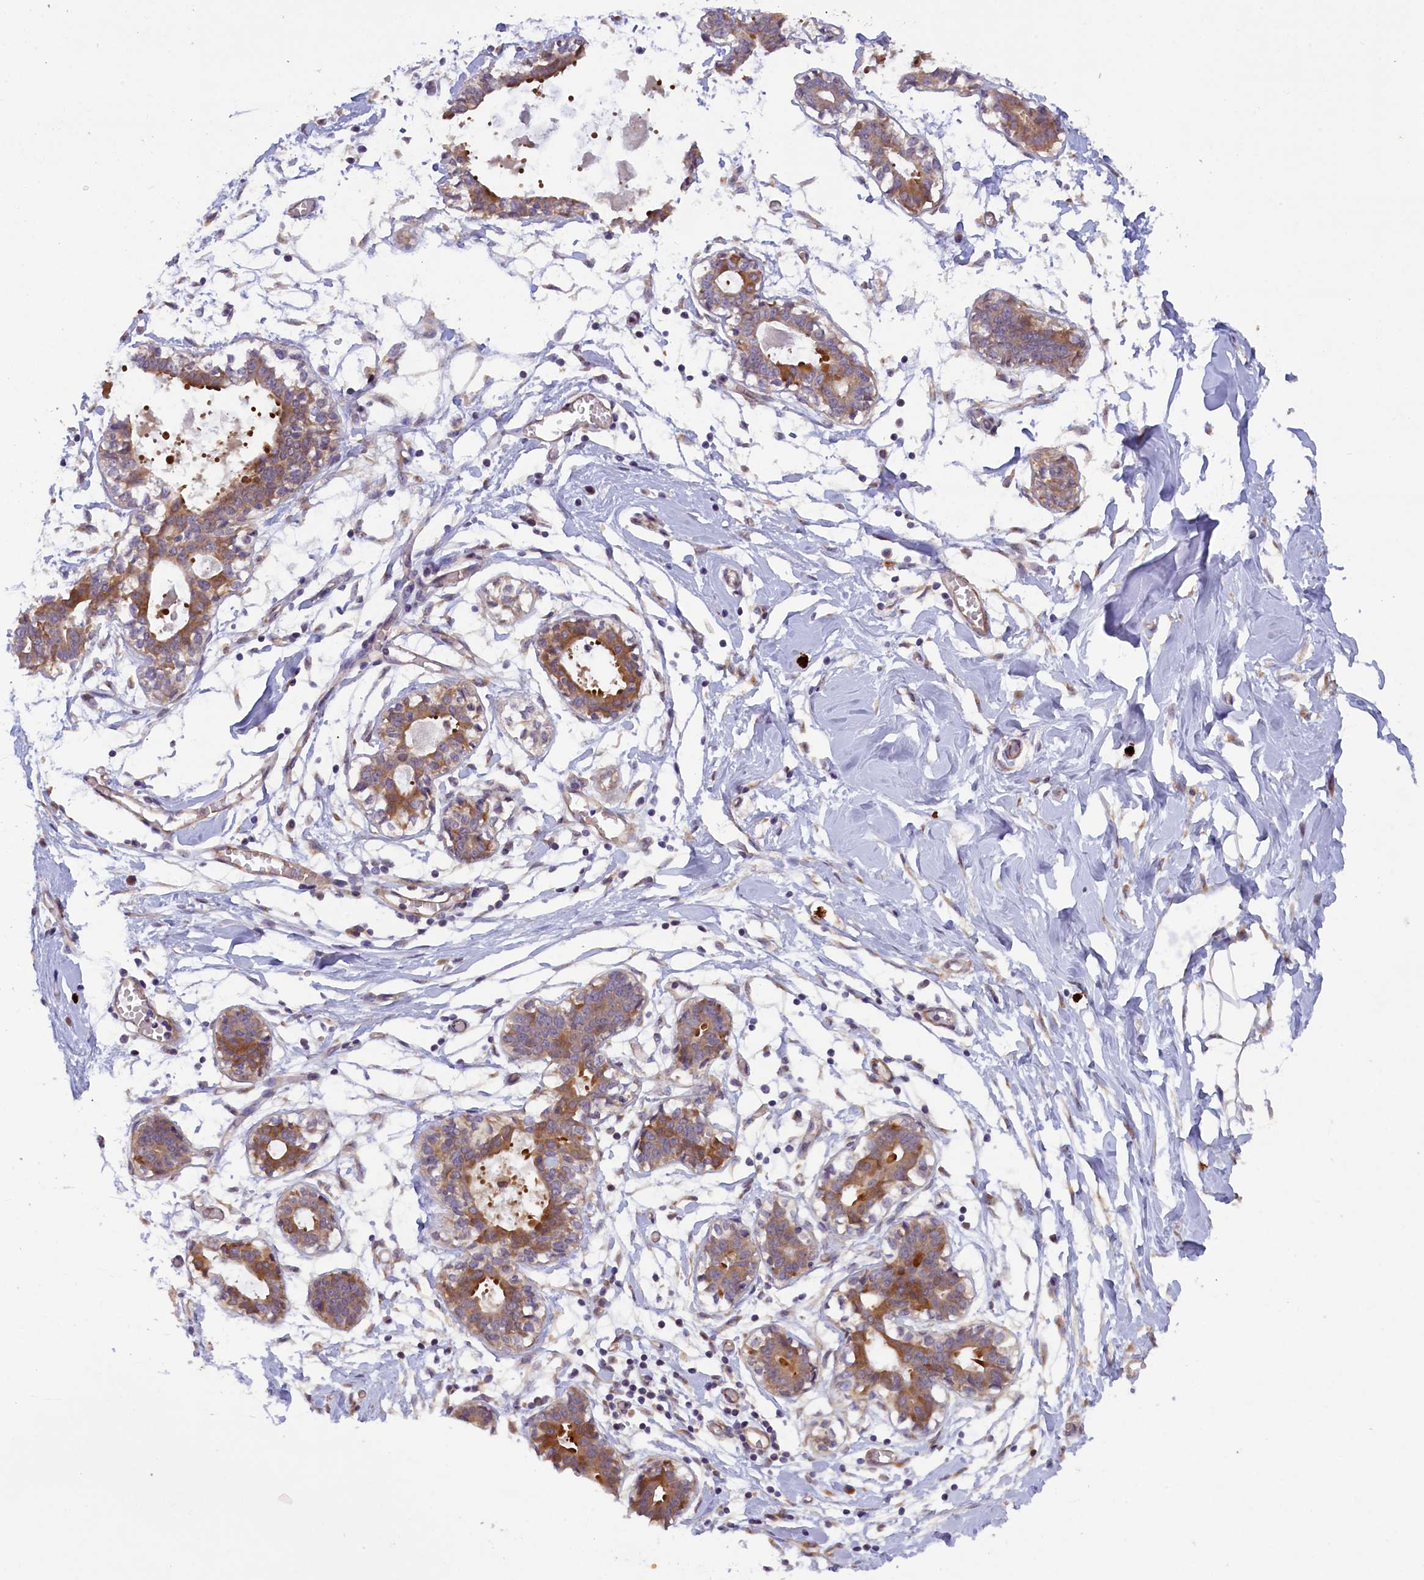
{"staining": {"intensity": "negative", "quantity": "none", "location": "none"}, "tissue": "breast", "cell_type": "Adipocytes", "image_type": "normal", "snomed": [{"axis": "morphology", "description": "Normal tissue, NOS"}, {"axis": "topography", "description": "Breast"}], "caption": "This is an IHC micrograph of normal breast. There is no expression in adipocytes.", "gene": "CCDC9B", "patient": {"sex": "female", "age": 27}}